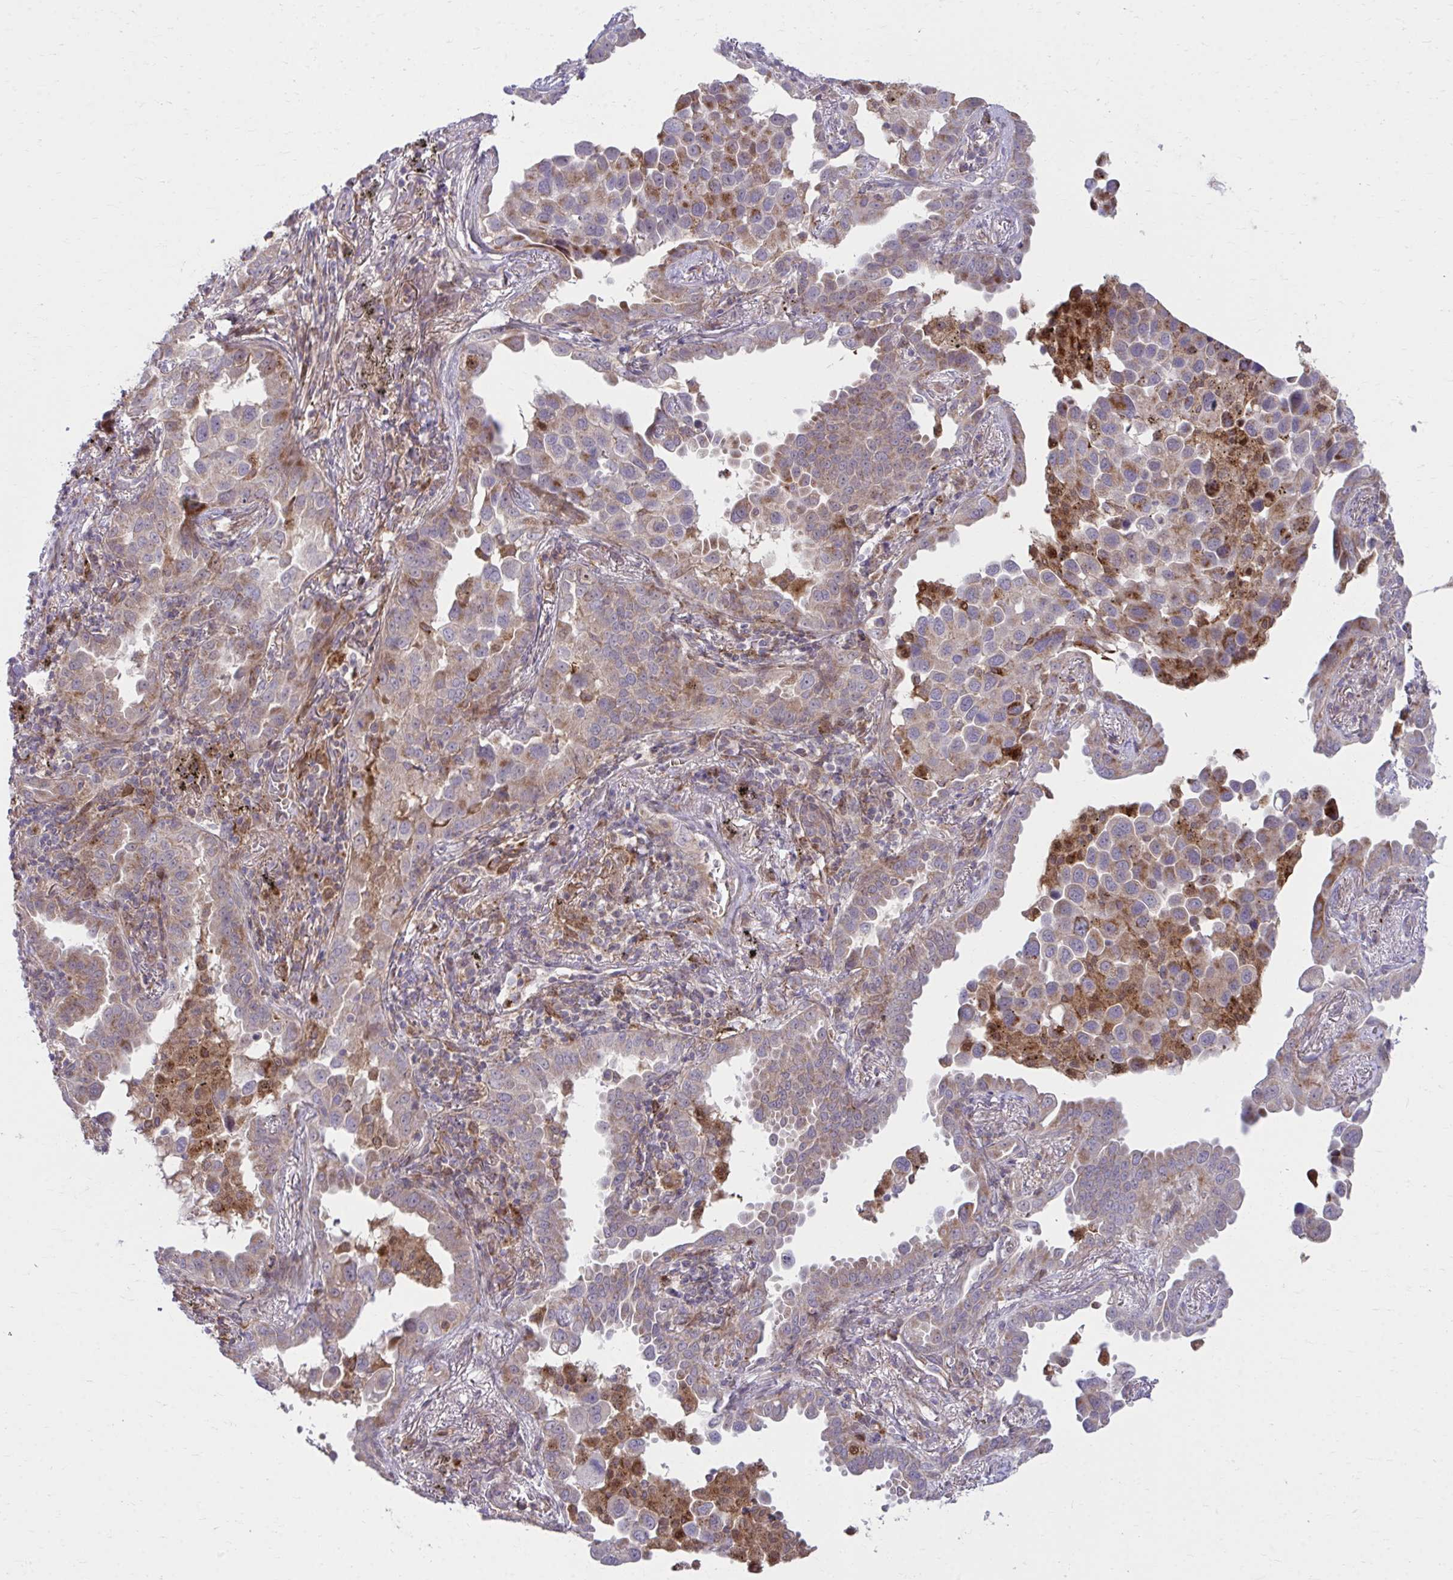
{"staining": {"intensity": "weak", "quantity": ">75%", "location": "cytoplasmic/membranous"}, "tissue": "lung cancer", "cell_type": "Tumor cells", "image_type": "cancer", "snomed": [{"axis": "morphology", "description": "Adenocarcinoma, NOS"}, {"axis": "topography", "description": "Lung"}], "caption": "IHC image of lung cancer stained for a protein (brown), which demonstrates low levels of weak cytoplasmic/membranous expression in about >75% of tumor cells.", "gene": "C16orf54", "patient": {"sex": "male", "age": 67}}